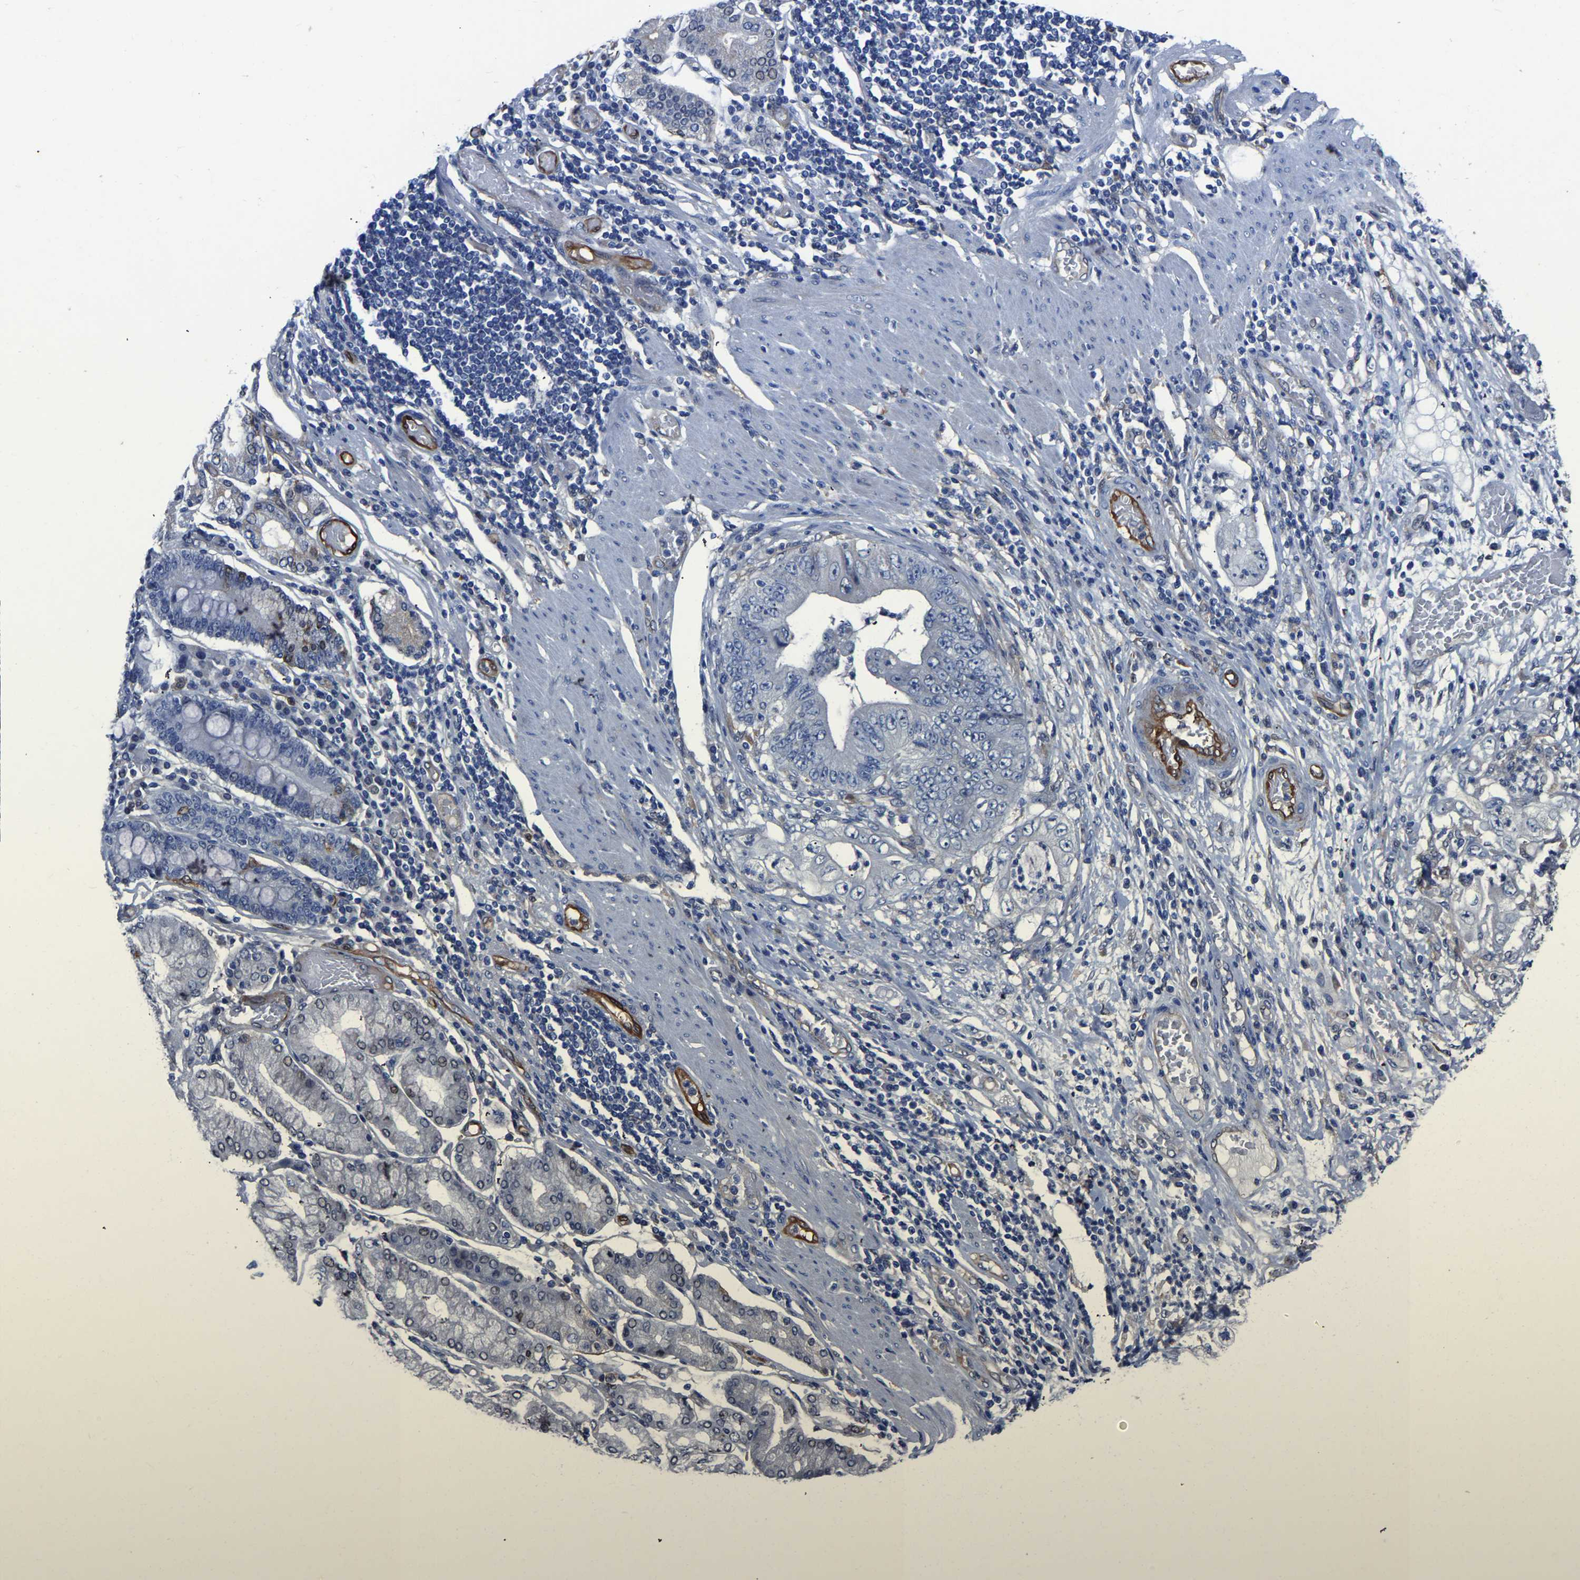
{"staining": {"intensity": "negative", "quantity": "none", "location": "none"}, "tissue": "stomach cancer", "cell_type": "Tumor cells", "image_type": "cancer", "snomed": [{"axis": "morphology", "description": "Adenocarcinoma, NOS"}, {"axis": "topography", "description": "Stomach"}], "caption": "Tumor cells show no significant positivity in stomach adenocarcinoma. Nuclei are stained in blue.", "gene": "ATG2B", "patient": {"sex": "female", "age": 73}}